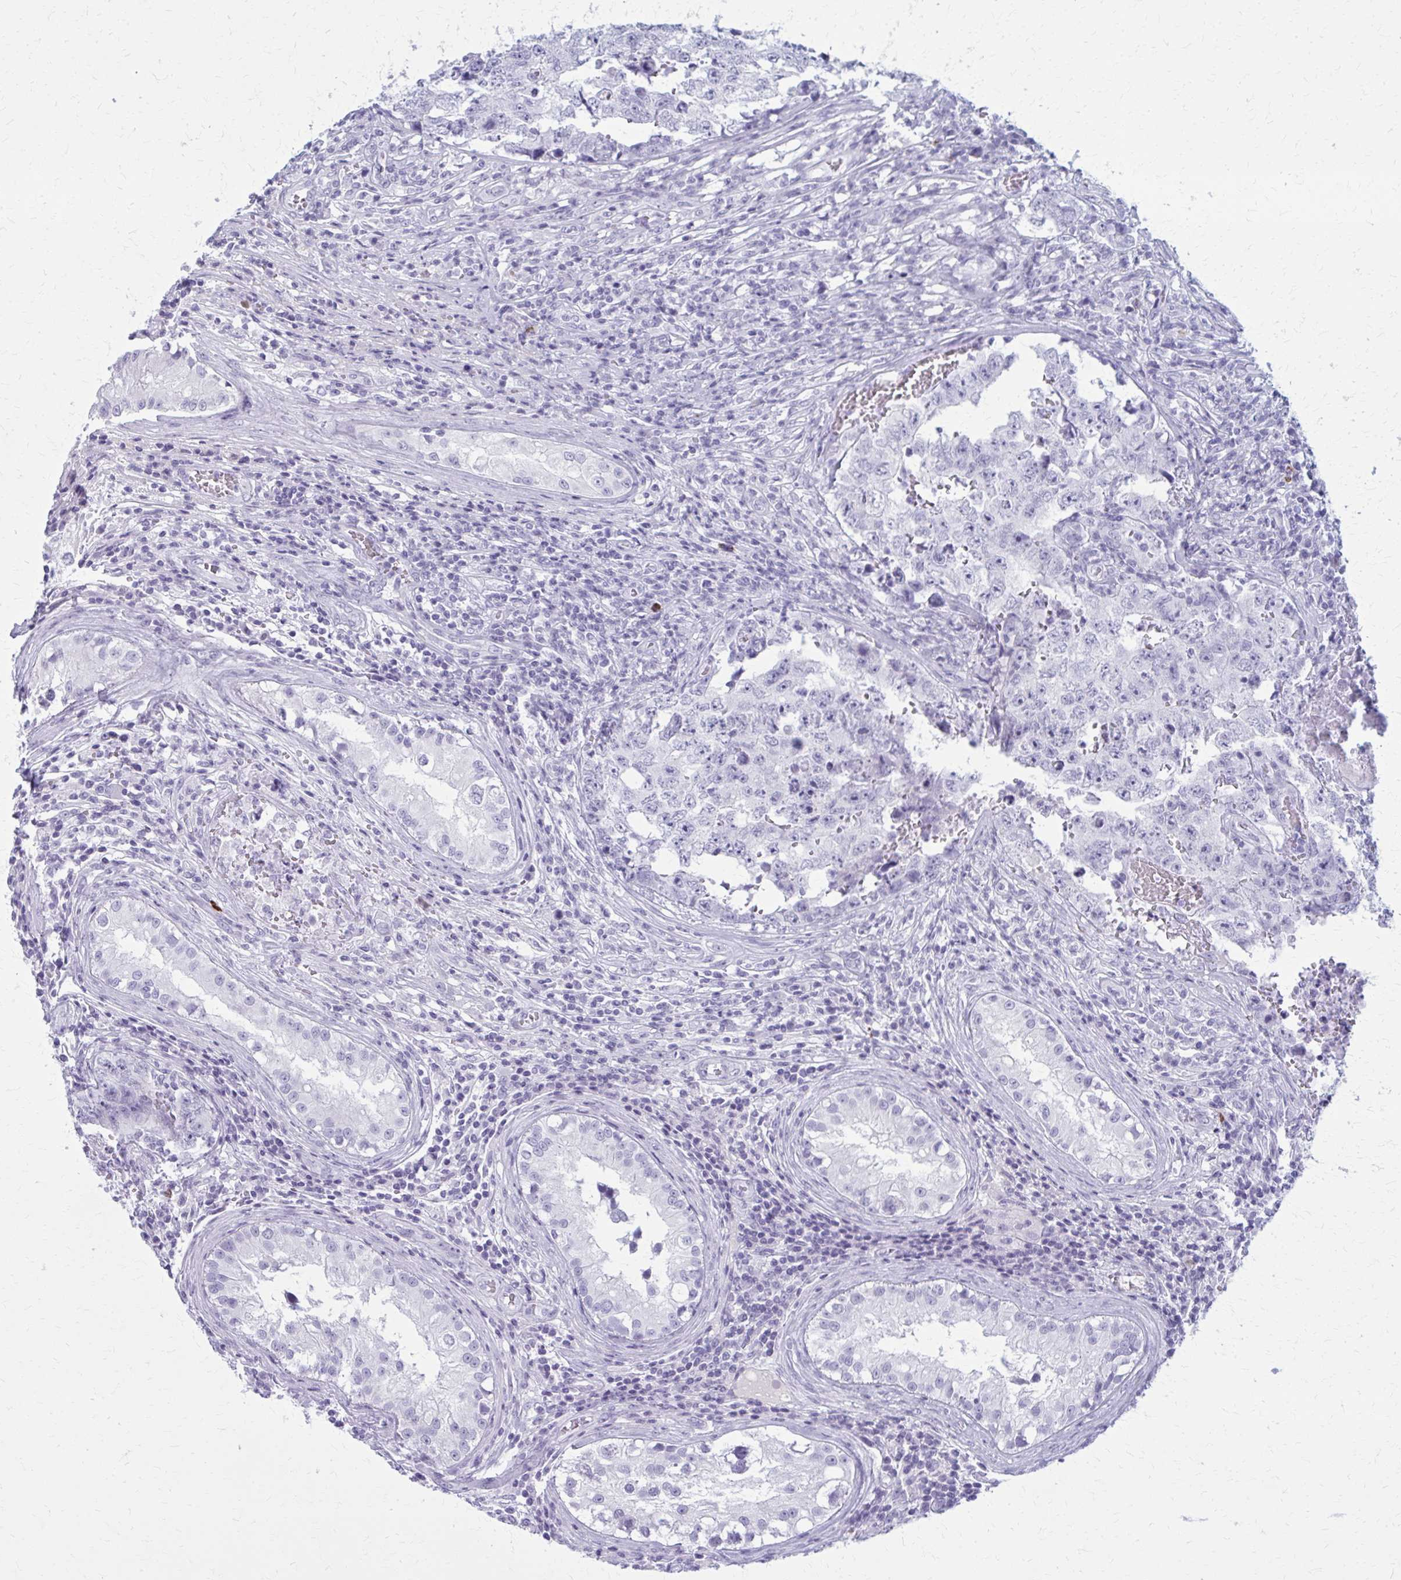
{"staining": {"intensity": "negative", "quantity": "none", "location": "none"}, "tissue": "testis cancer", "cell_type": "Tumor cells", "image_type": "cancer", "snomed": [{"axis": "morphology", "description": "Carcinoma, Embryonal, NOS"}, {"axis": "topography", "description": "Testis"}], "caption": "Immunohistochemistry photomicrograph of neoplastic tissue: testis cancer stained with DAB (3,3'-diaminobenzidine) shows no significant protein staining in tumor cells.", "gene": "ZDHHC7", "patient": {"sex": "male", "age": 25}}